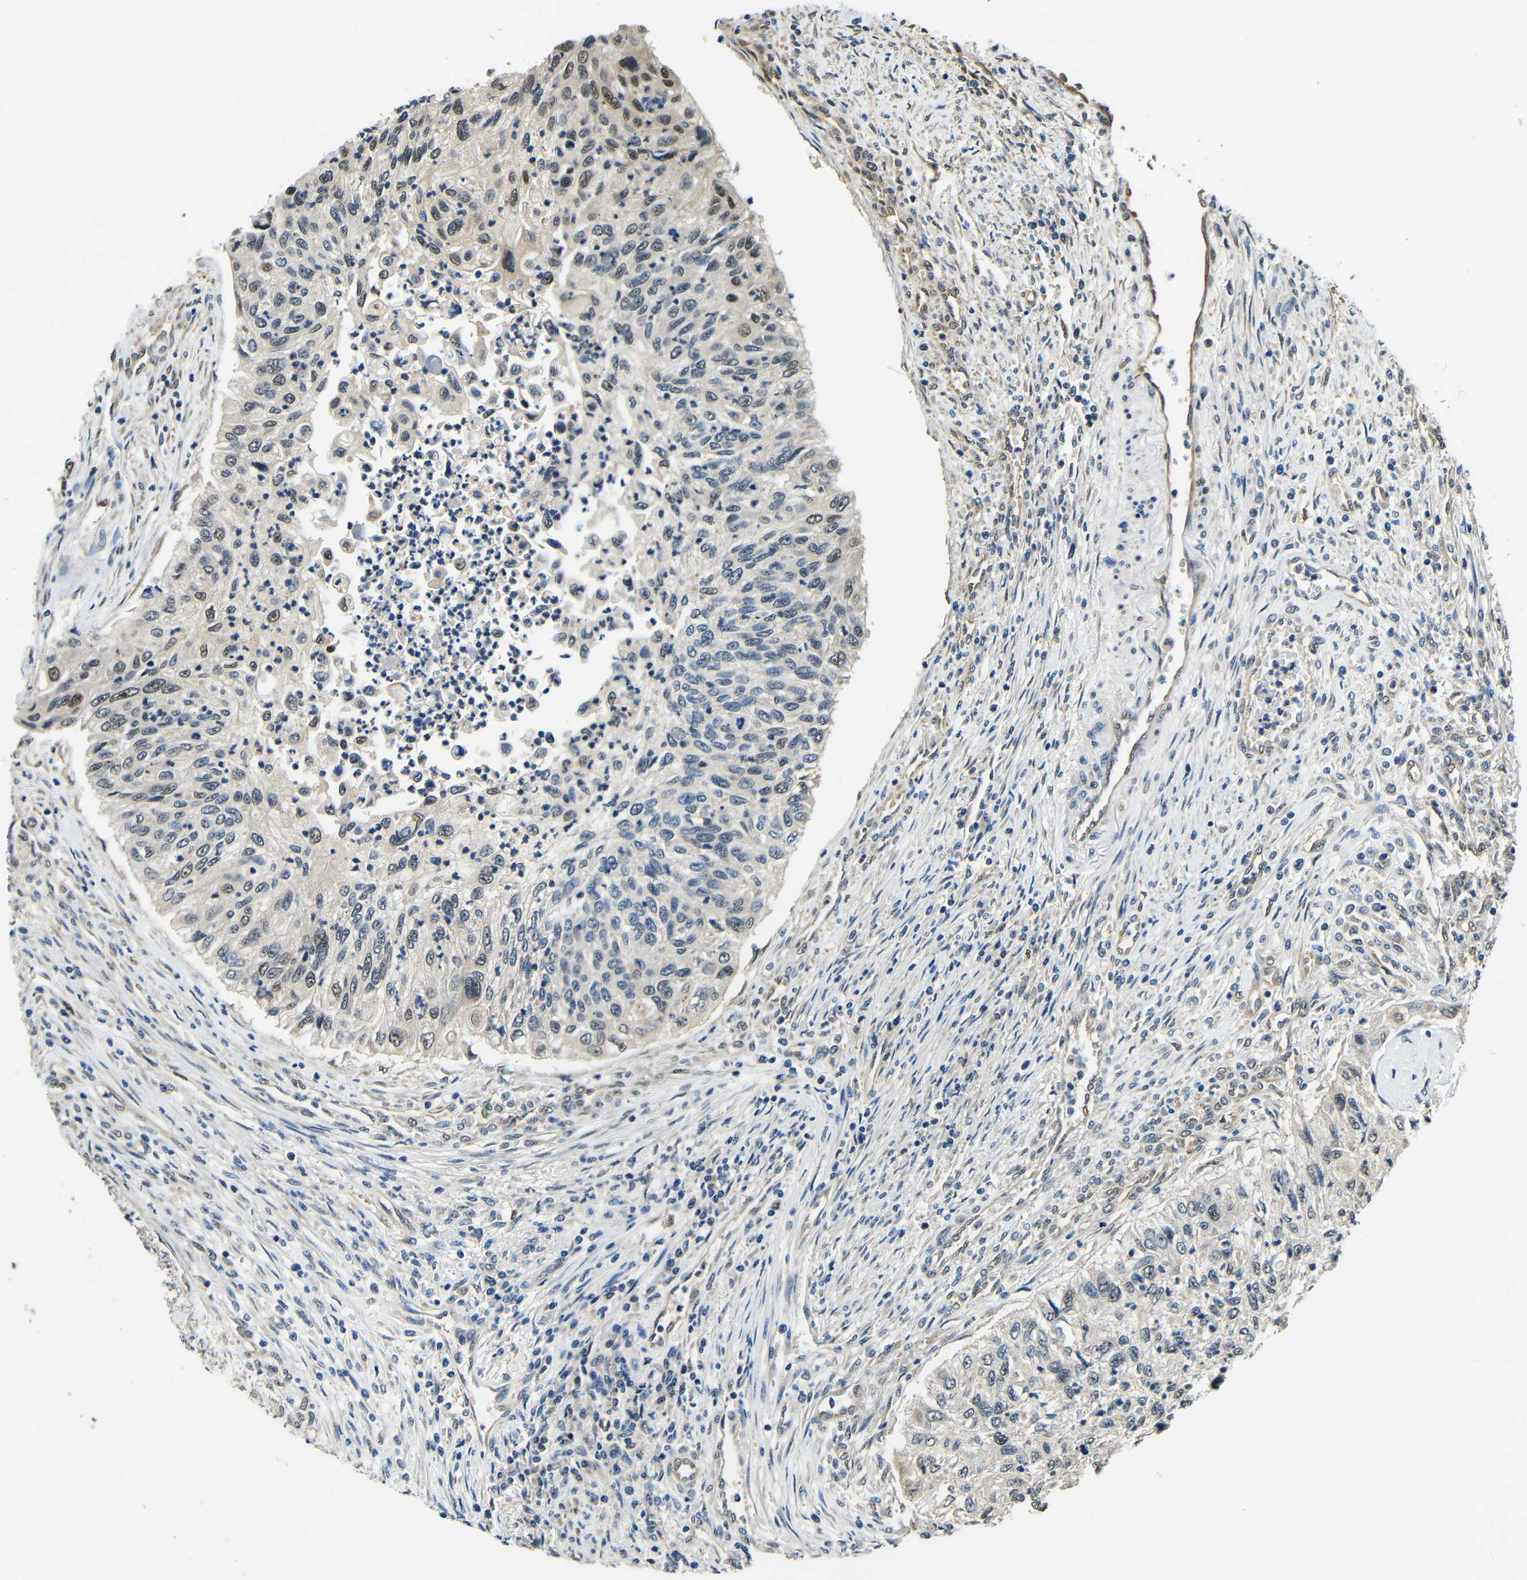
{"staining": {"intensity": "moderate", "quantity": "<25%", "location": "nuclear"}, "tissue": "urothelial cancer", "cell_type": "Tumor cells", "image_type": "cancer", "snomed": [{"axis": "morphology", "description": "Urothelial carcinoma, High grade"}, {"axis": "topography", "description": "Urinary bladder"}], "caption": "This histopathology image exhibits immunohistochemistry staining of urothelial cancer, with low moderate nuclear expression in about <25% of tumor cells.", "gene": "ADAP1", "patient": {"sex": "female", "age": 60}}